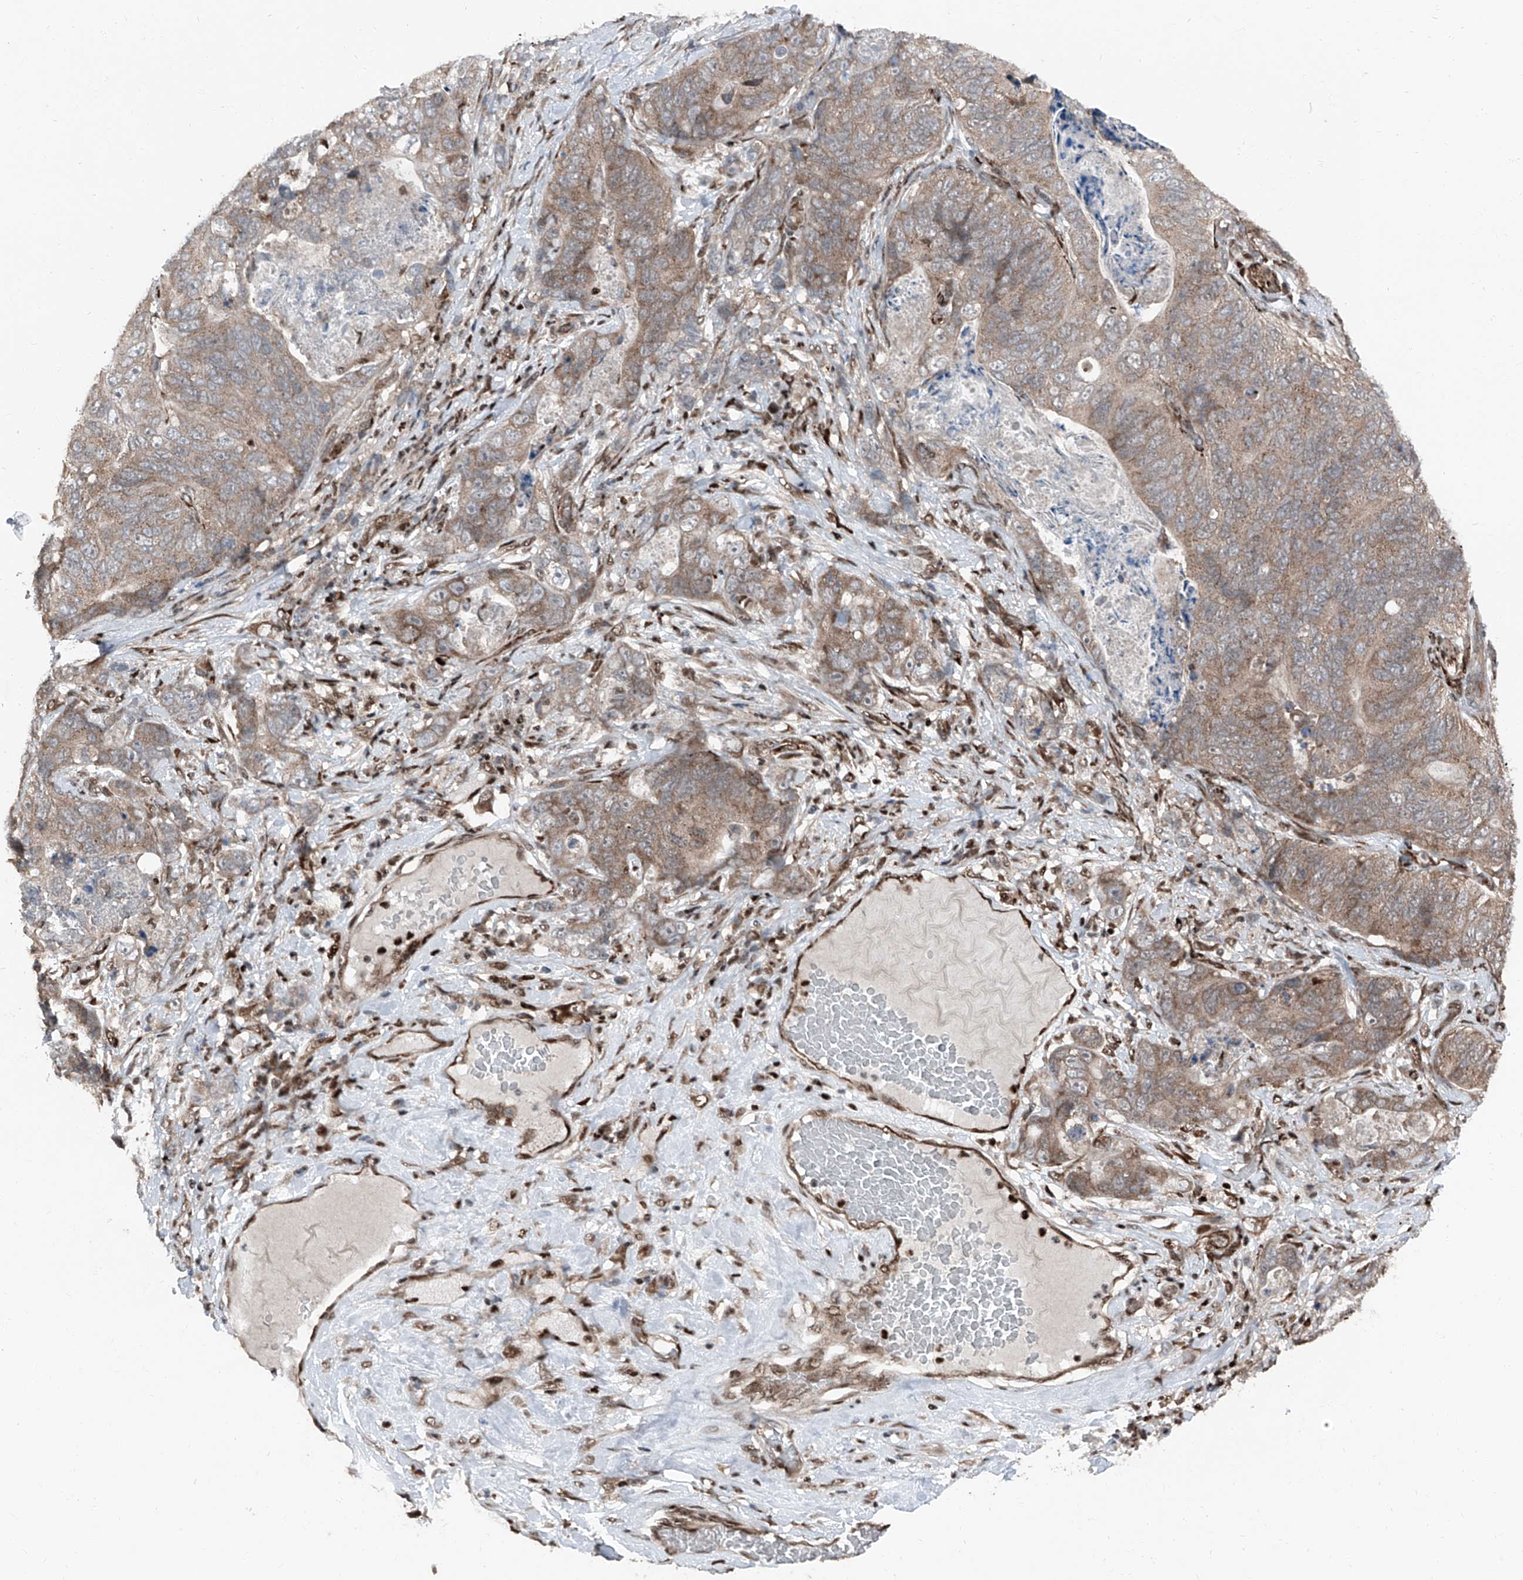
{"staining": {"intensity": "moderate", "quantity": ">75%", "location": "cytoplasmic/membranous"}, "tissue": "stomach cancer", "cell_type": "Tumor cells", "image_type": "cancer", "snomed": [{"axis": "morphology", "description": "Normal tissue, NOS"}, {"axis": "morphology", "description": "Adenocarcinoma, NOS"}, {"axis": "topography", "description": "Stomach"}], "caption": "Stomach cancer (adenocarcinoma) stained with DAB IHC demonstrates medium levels of moderate cytoplasmic/membranous positivity in approximately >75% of tumor cells.", "gene": "FKBP5", "patient": {"sex": "female", "age": 89}}